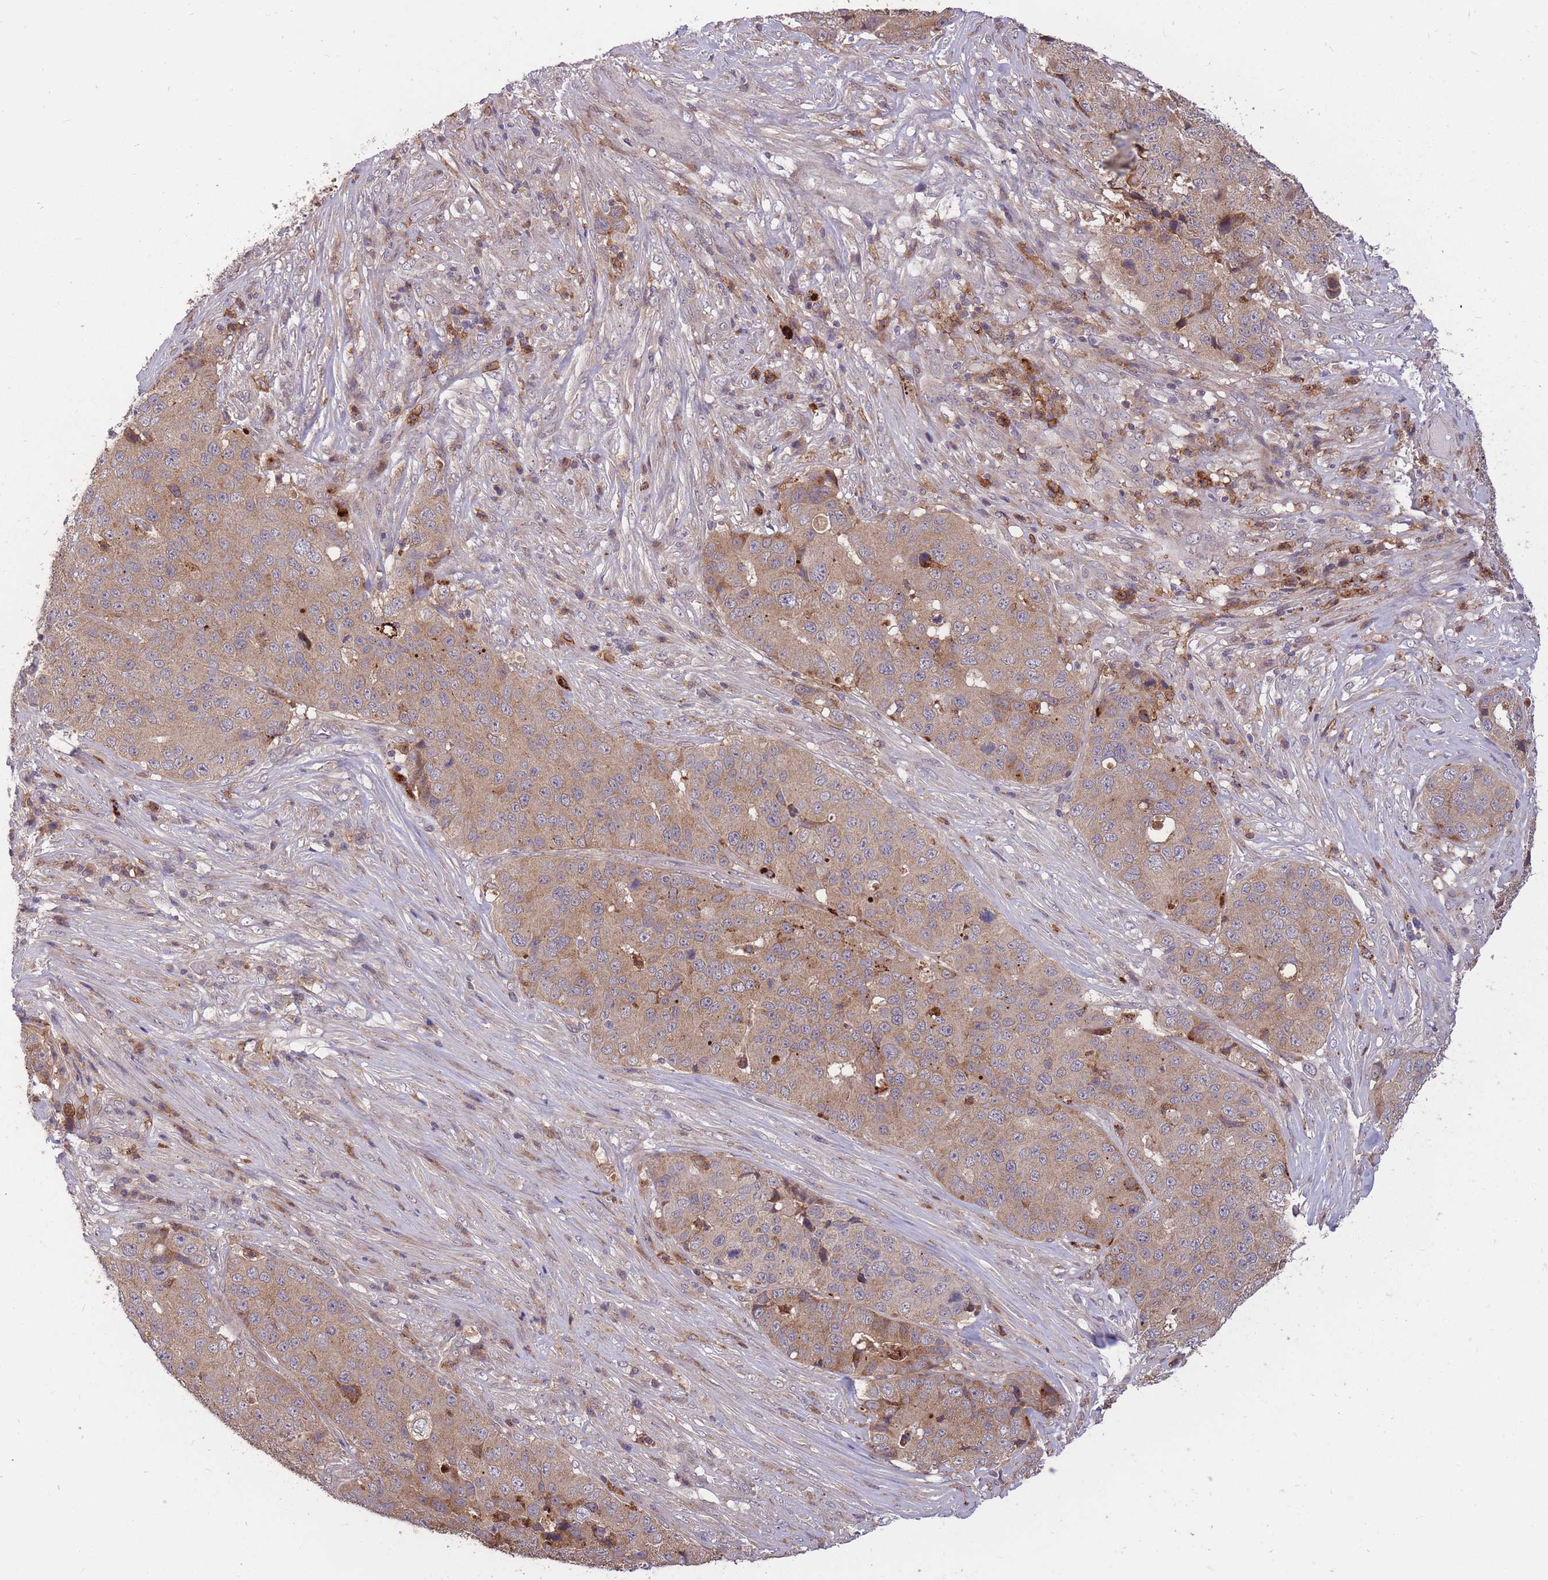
{"staining": {"intensity": "moderate", "quantity": ">75%", "location": "cytoplasmic/membranous"}, "tissue": "stomach cancer", "cell_type": "Tumor cells", "image_type": "cancer", "snomed": [{"axis": "morphology", "description": "Adenocarcinoma, NOS"}, {"axis": "topography", "description": "Stomach"}], "caption": "A photomicrograph of human adenocarcinoma (stomach) stained for a protein shows moderate cytoplasmic/membranous brown staining in tumor cells. The protein of interest is stained brown, and the nuclei are stained in blue (DAB (3,3'-diaminobenzidine) IHC with brightfield microscopy, high magnification).", "gene": "IGF2BP2", "patient": {"sex": "male", "age": 71}}